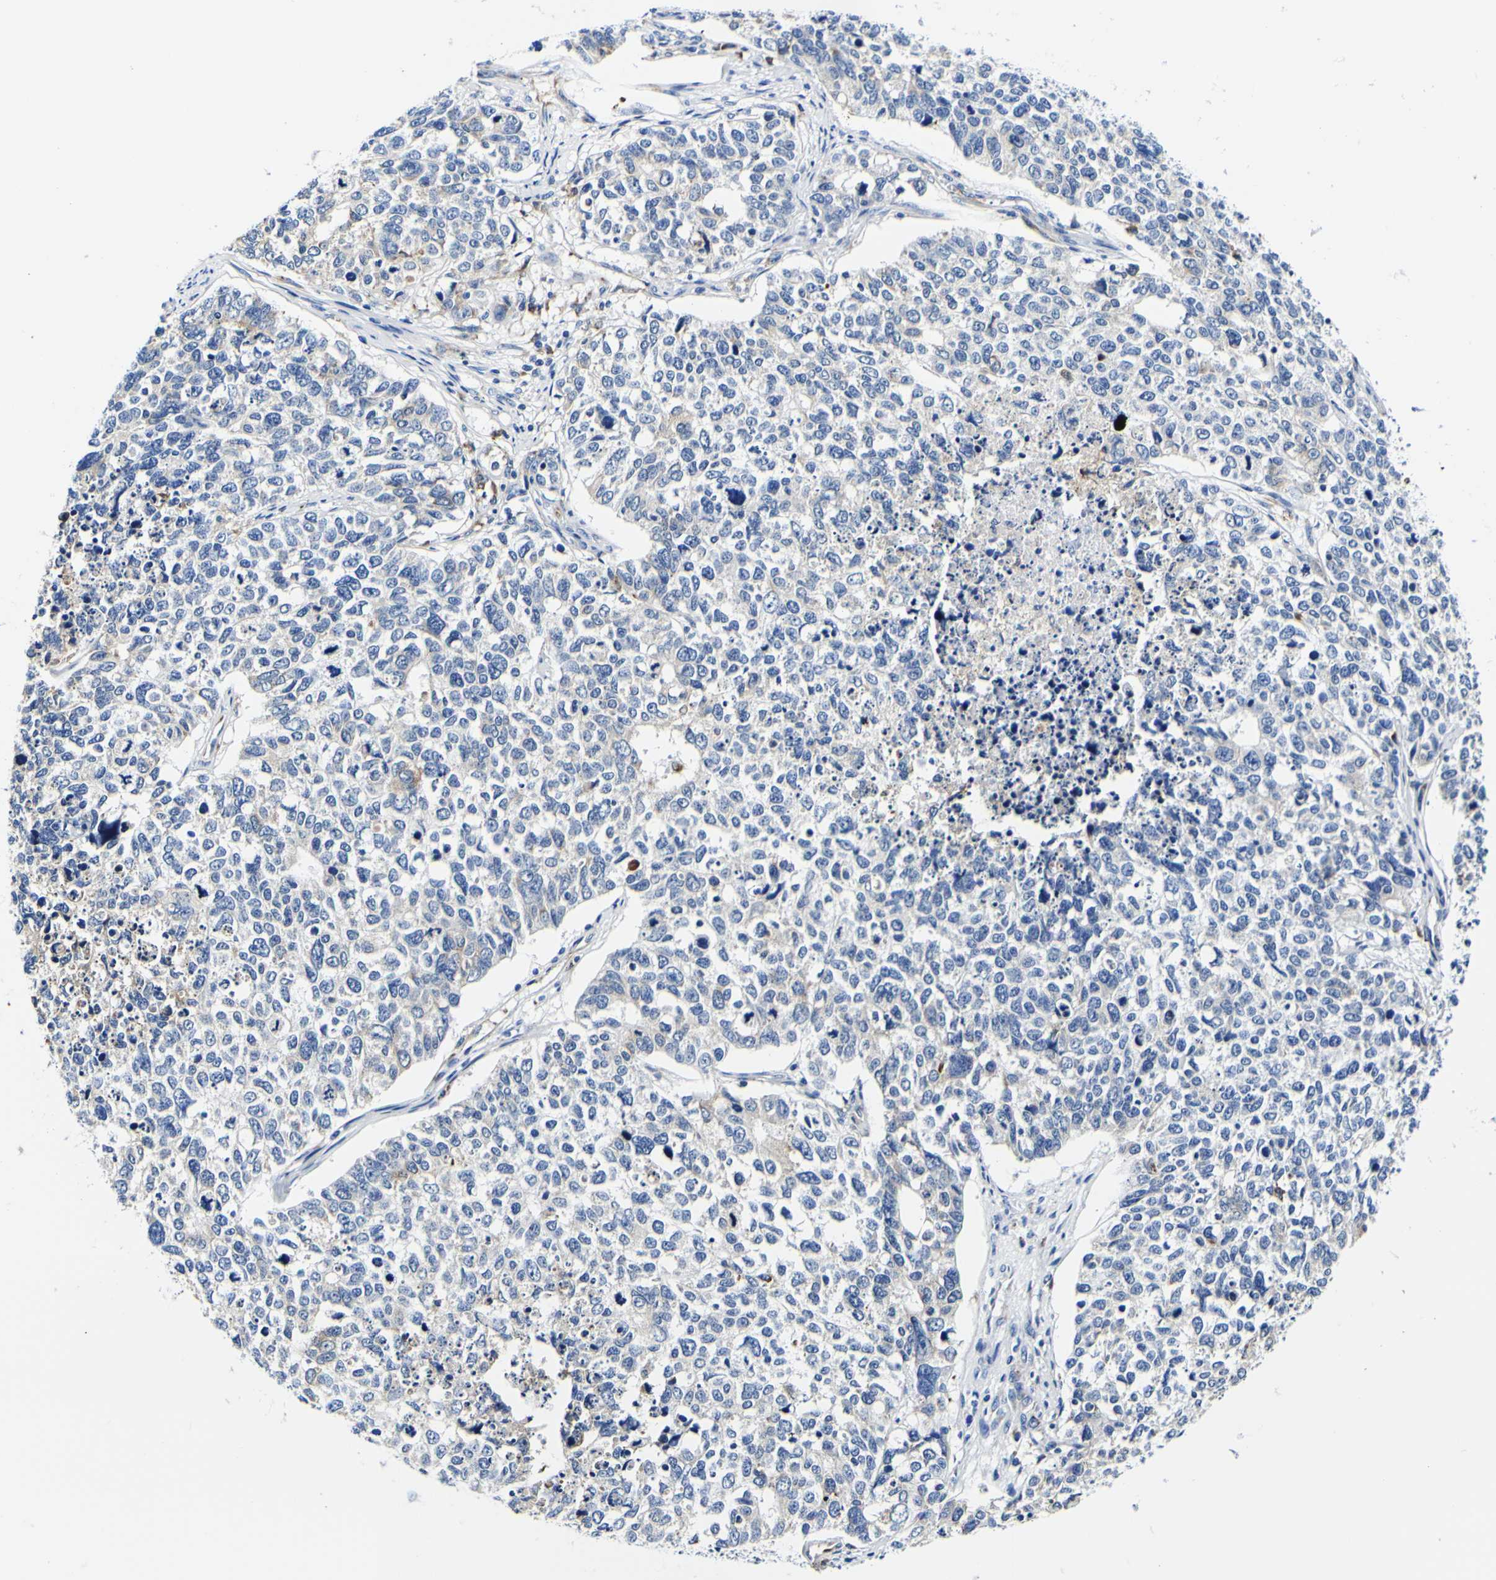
{"staining": {"intensity": "negative", "quantity": "none", "location": "none"}, "tissue": "cervical cancer", "cell_type": "Tumor cells", "image_type": "cancer", "snomed": [{"axis": "morphology", "description": "Squamous cell carcinoma, NOS"}, {"axis": "topography", "description": "Cervix"}], "caption": "Tumor cells show no significant expression in cervical squamous cell carcinoma. Nuclei are stained in blue.", "gene": "P4HB", "patient": {"sex": "female", "age": 63}}